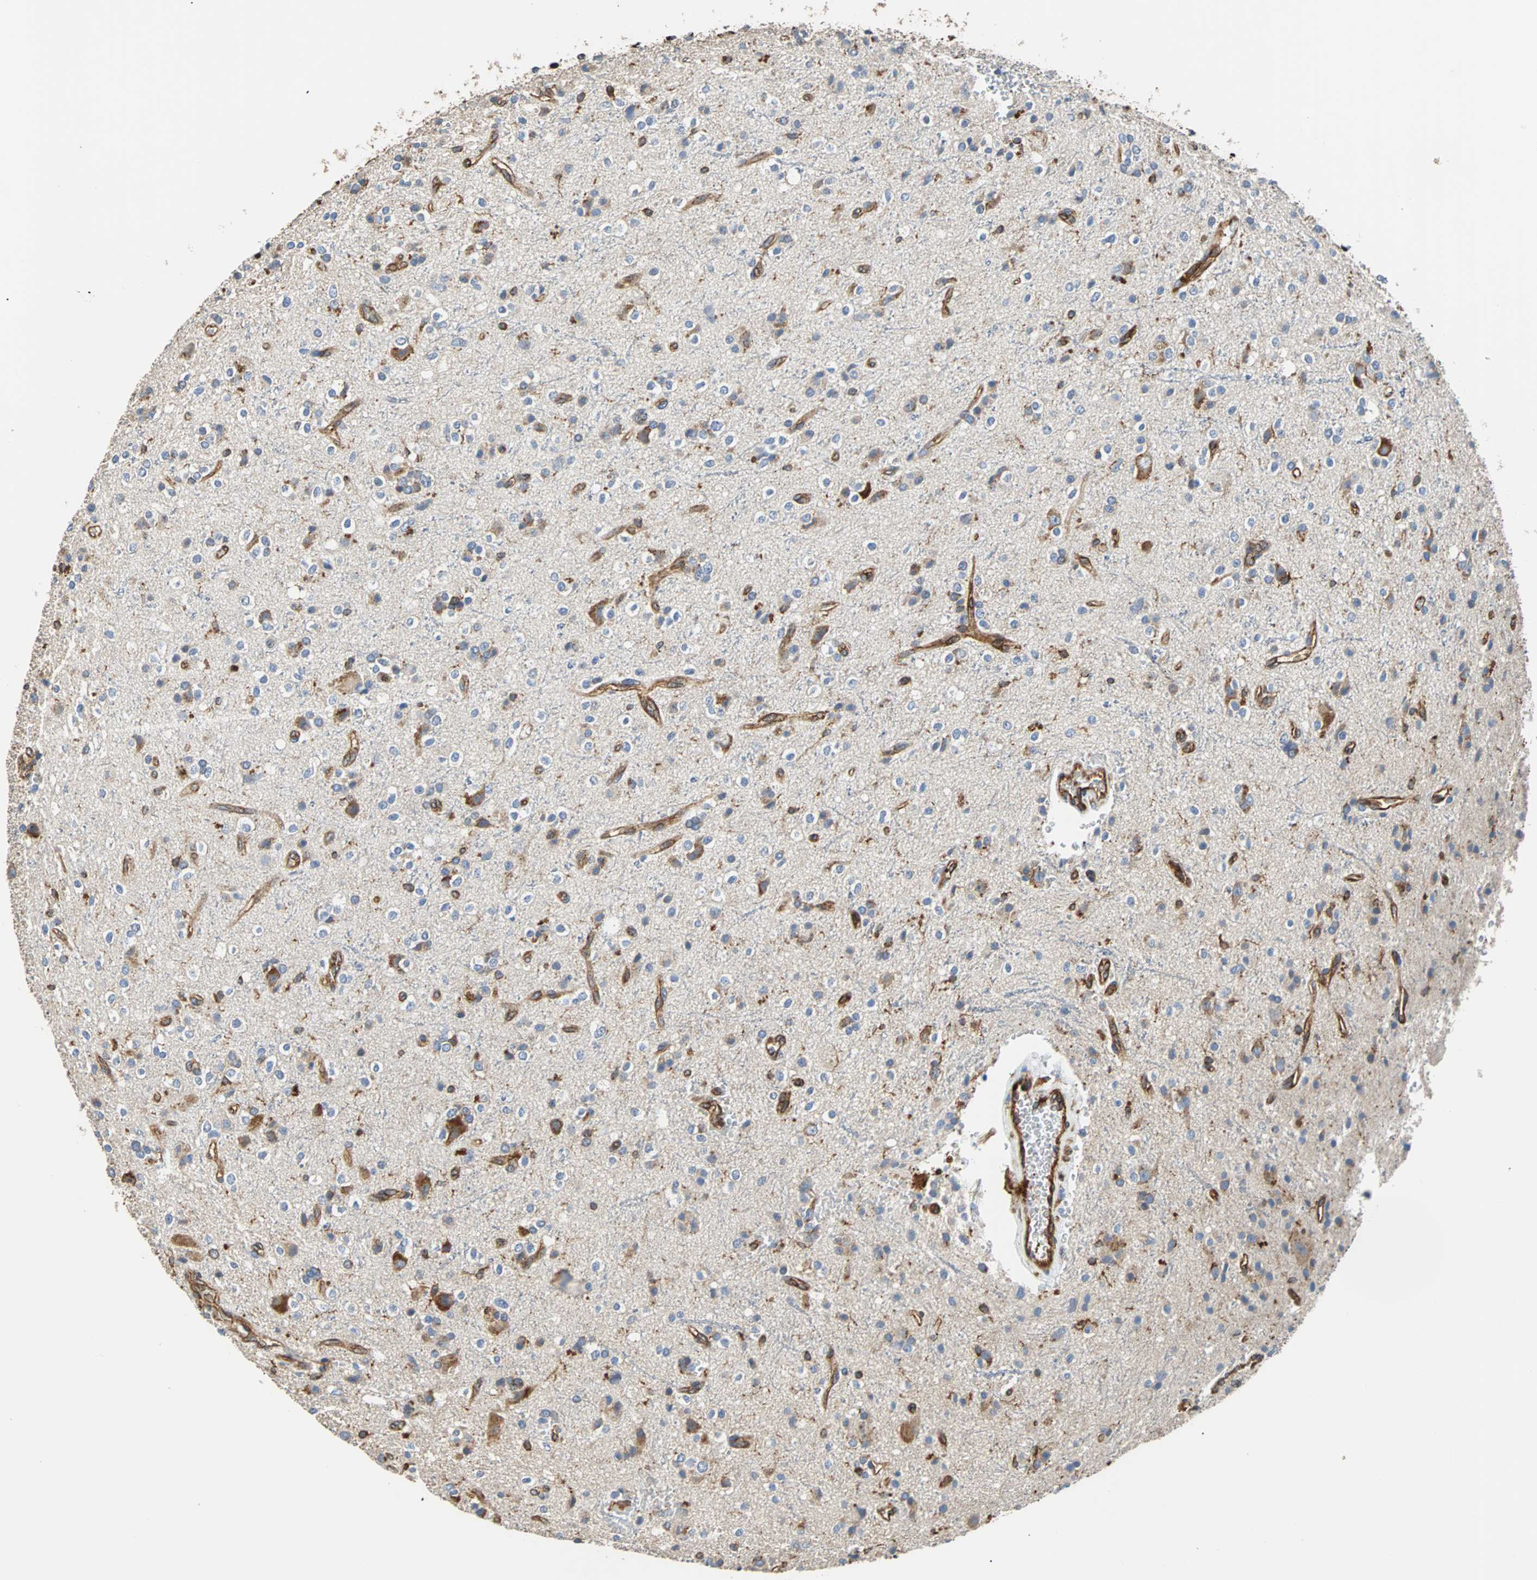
{"staining": {"intensity": "negative", "quantity": "none", "location": "none"}, "tissue": "glioma", "cell_type": "Tumor cells", "image_type": "cancer", "snomed": [{"axis": "morphology", "description": "Glioma, malignant, High grade"}, {"axis": "topography", "description": "Brain"}], "caption": "Tumor cells are negative for brown protein staining in glioma.", "gene": "PLCG2", "patient": {"sex": "male", "age": 47}}